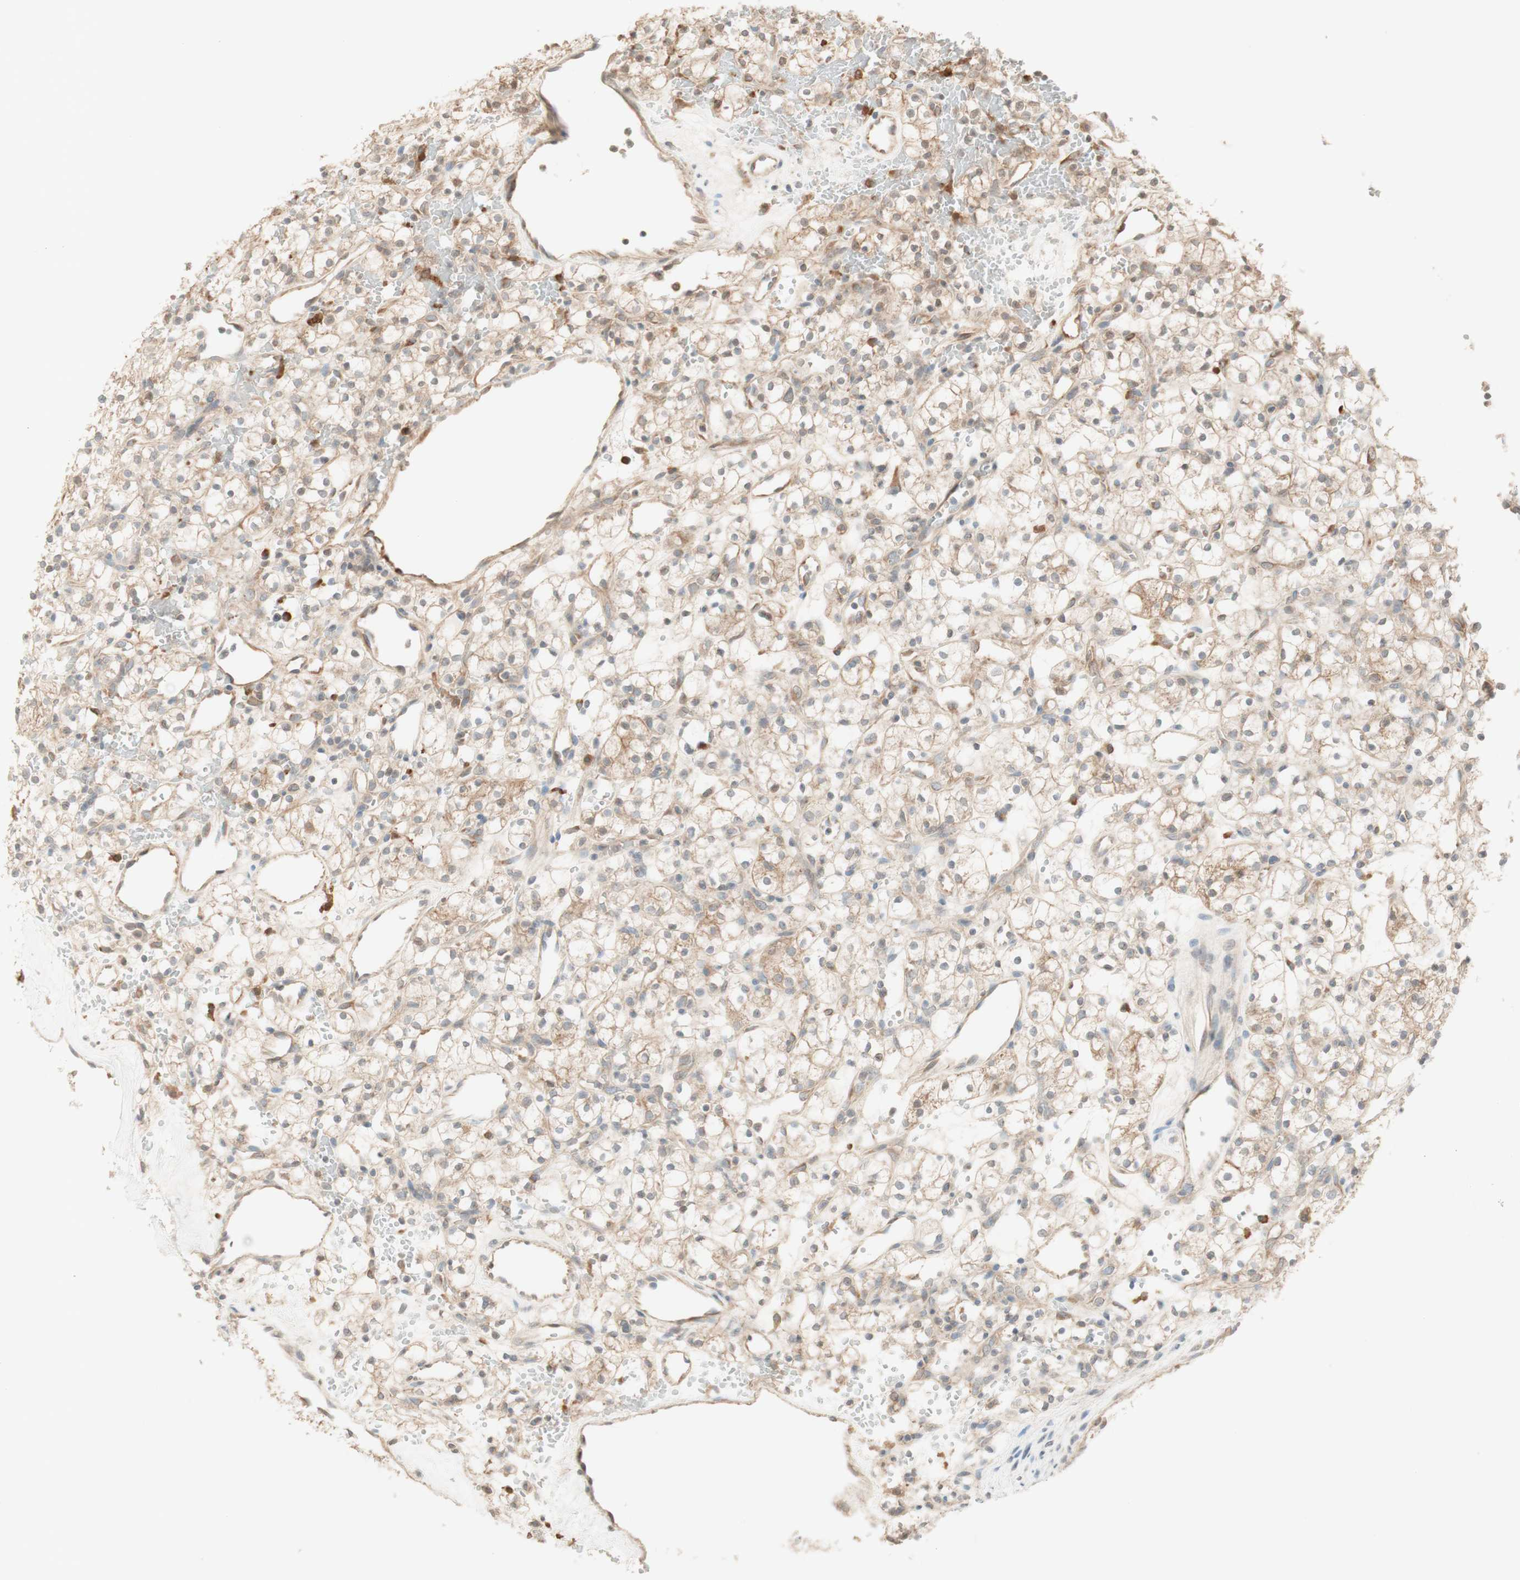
{"staining": {"intensity": "moderate", "quantity": ">75%", "location": "cytoplasmic/membranous"}, "tissue": "renal cancer", "cell_type": "Tumor cells", "image_type": "cancer", "snomed": [{"axis": "morphology", "description": "Adenocarcinoma, NOS"}, {"axis": "topography", "description": "Kidney"}], "caption": "Tumor cells exhibit moderate cytoplasmic/membranous positivity in about >75% of cells in renal cancer.", "gene": "CLCN2", "patient": {"sex": "female", "age": 60}}